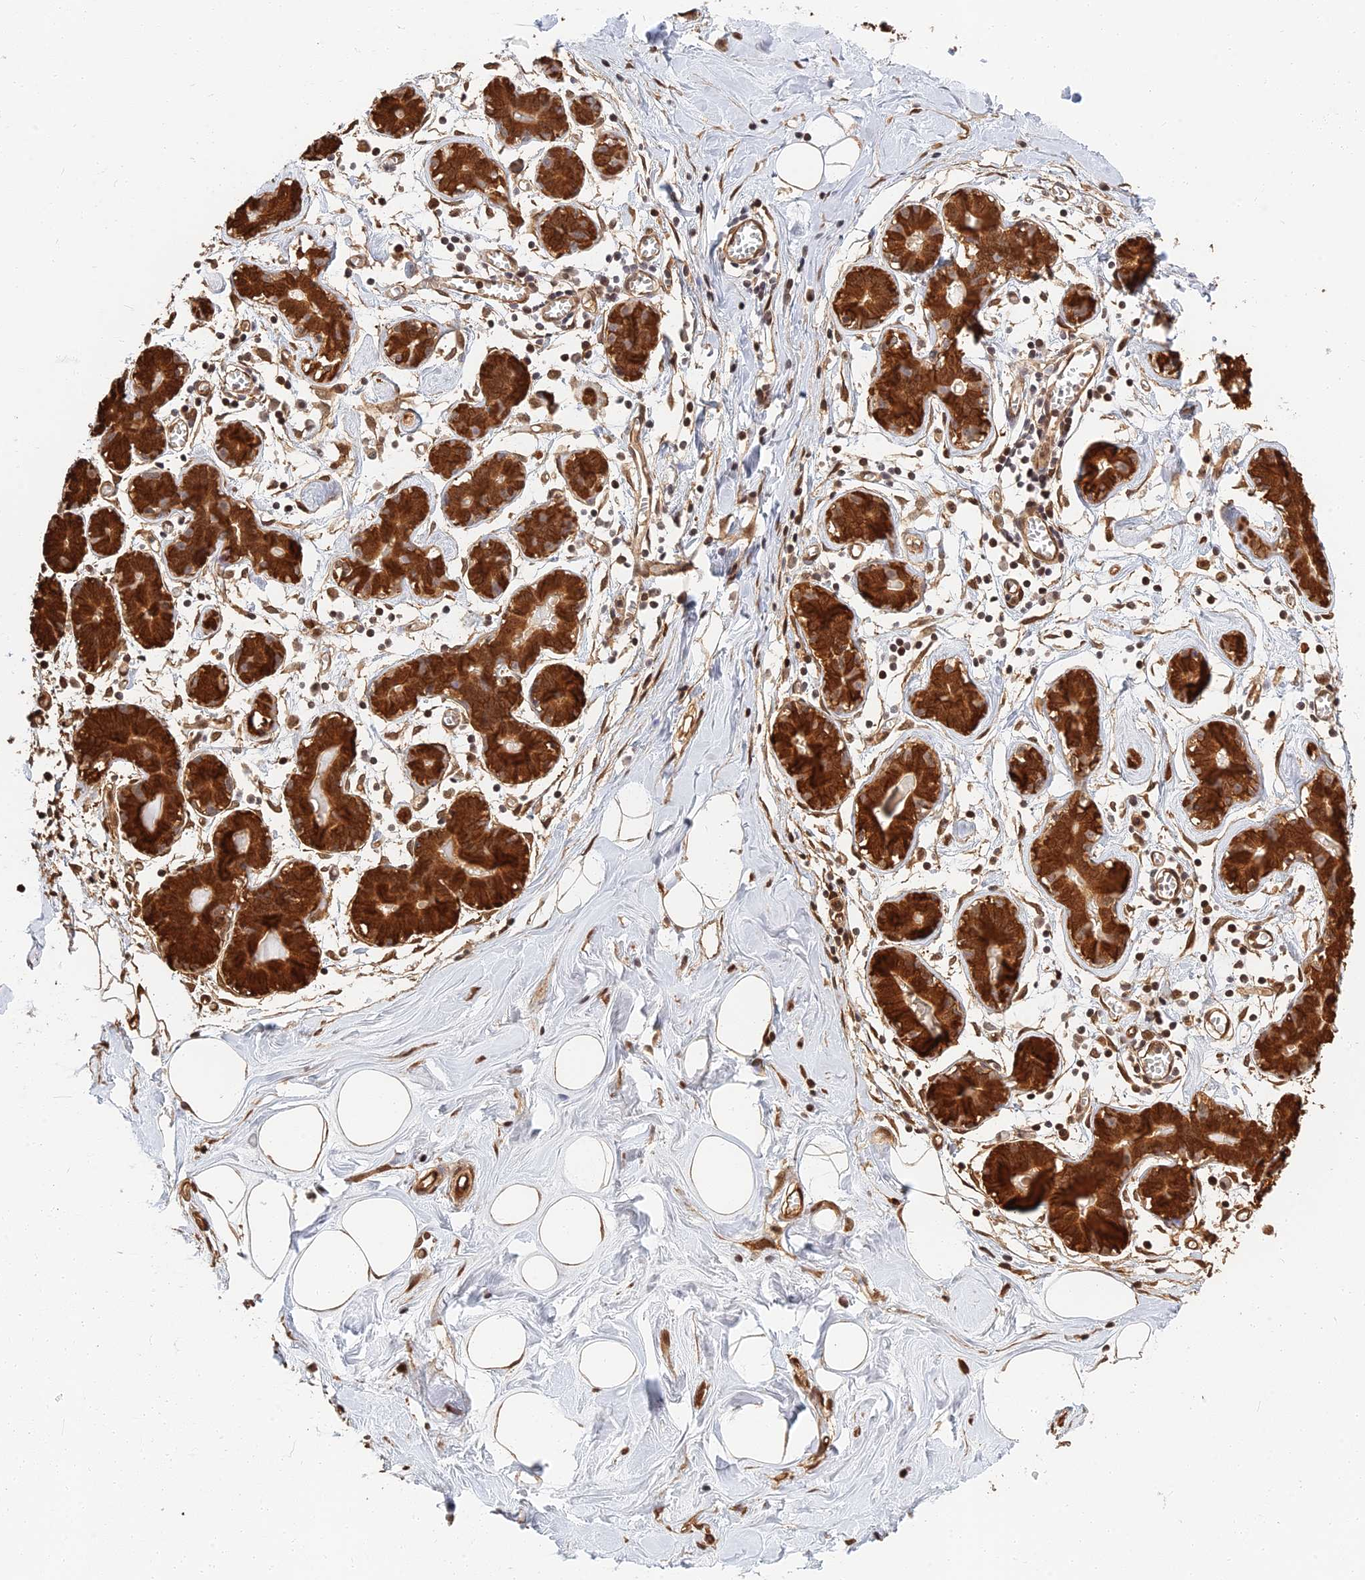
{"staining": {"intensity": "moderate", "quantity": "25%-75%", "location": "cytoplasmic/membranous"}, "tissue": "breast", "cell_type": "Adipocytes", "image_type": "normal", "snomed": [{"axis": "morphology", "description": "Normal tissue, NOS"}, {"axis": "topography", "description": "Breast"}], "caption": "DAB immunohistochemical staining of unremarkable human breast demonstrates moderate cytoplasmic/membranous protein staining in approximately 25%-75% of adipocytes. The protein is shown in brown color, while the nuclei are stained blue.", "gene": "LRRN3", "patient": {"sex": "female", "age": 27}}